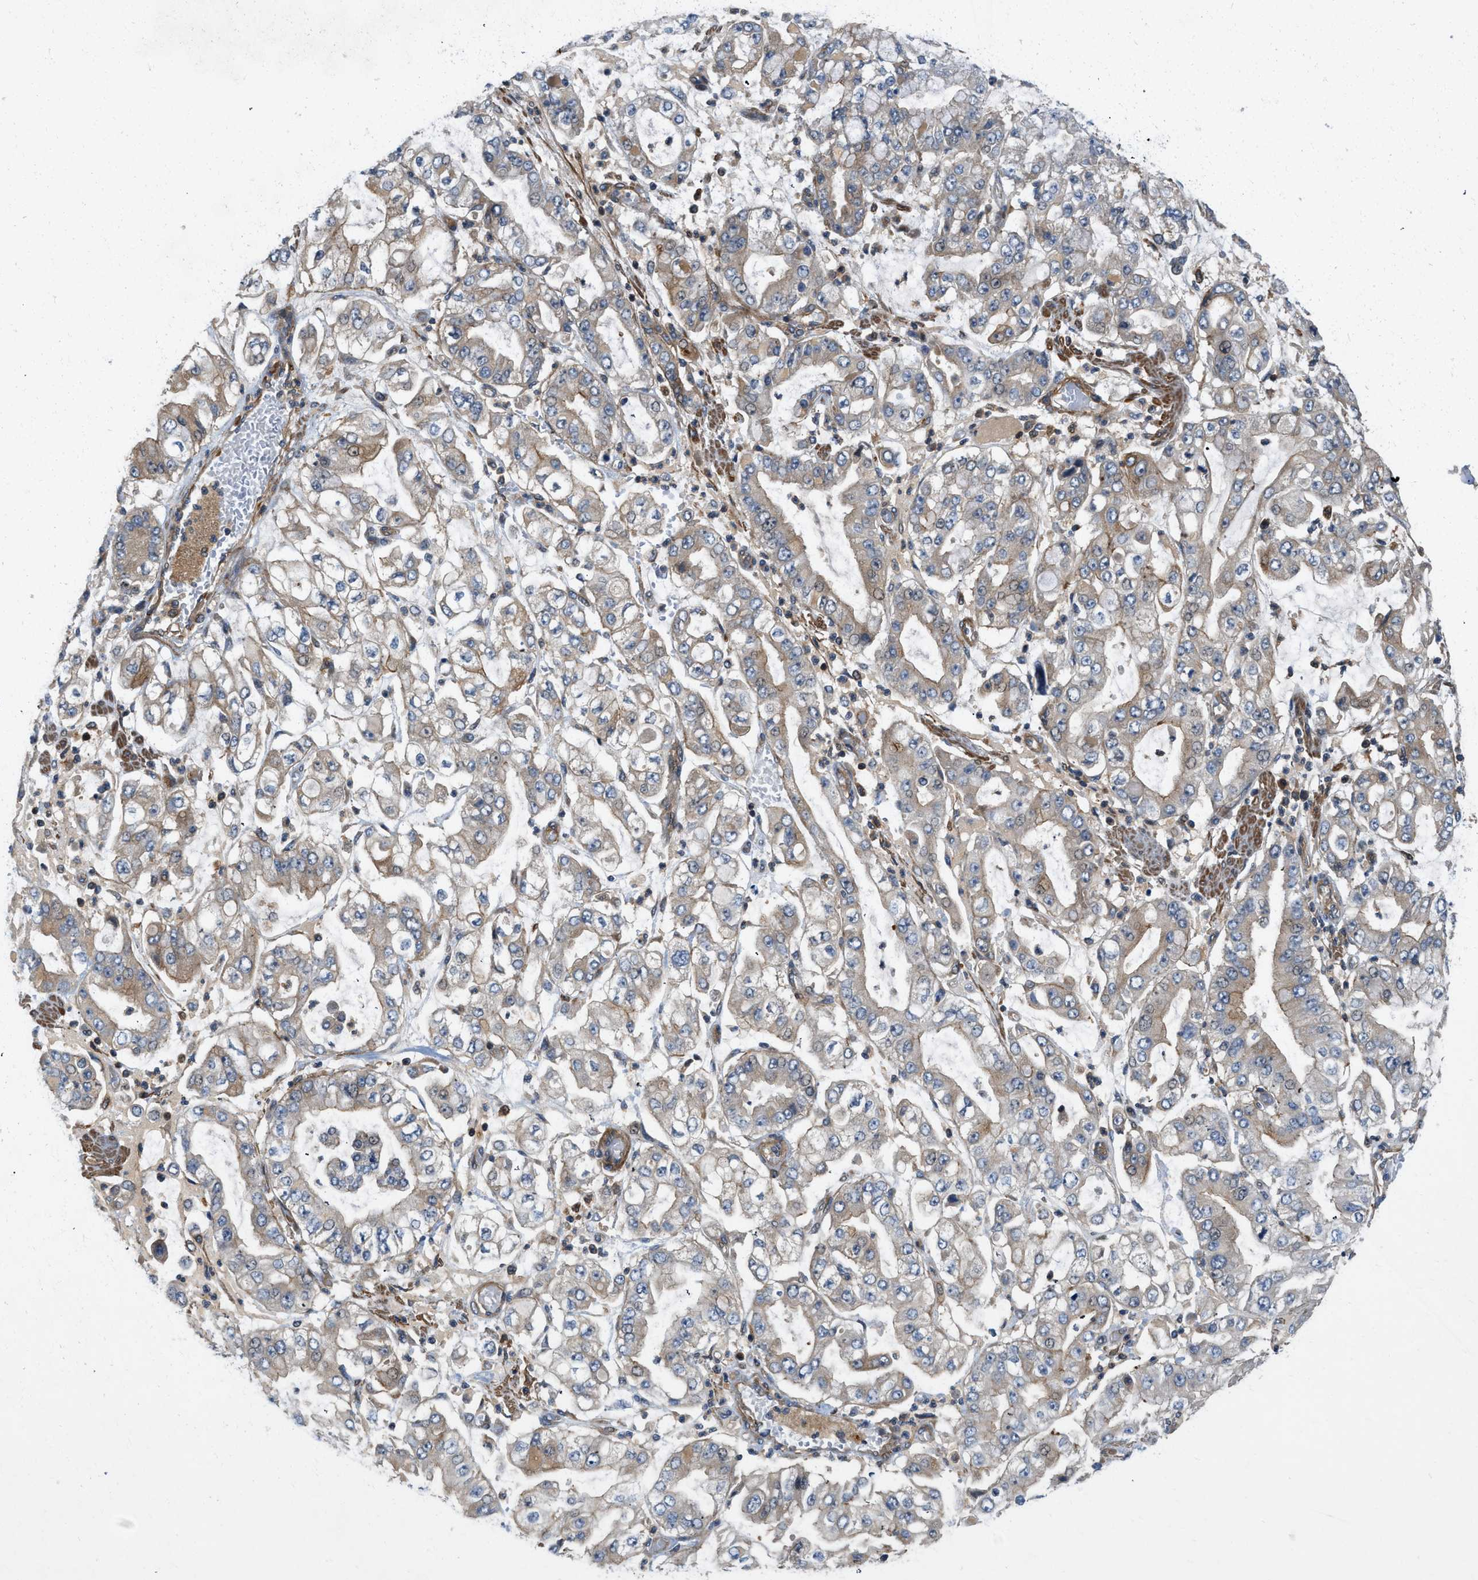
{"staining": {"intensity": "weak", "quantity": "25%-75%", "location": "cytoplasmic/membranous"}, "tissue": "stomach cancer", "cell_type": "Tumor cells", "image_type": "cancer", "snomed": [{"axis": "morphology", "description": "Adenocarcinoma, NOS"}, {"axis": "topography", "description": "Stomach"}], "caption": "Approximately 25%-75% of tumor cells in stomach adenocarcinoma exhibit weak cytoplasmic/membranous protein staining as visualized by brown immunohistochemical staining.", "gene": "GPR31", "patient": {"sex": "male", "age": 76}}